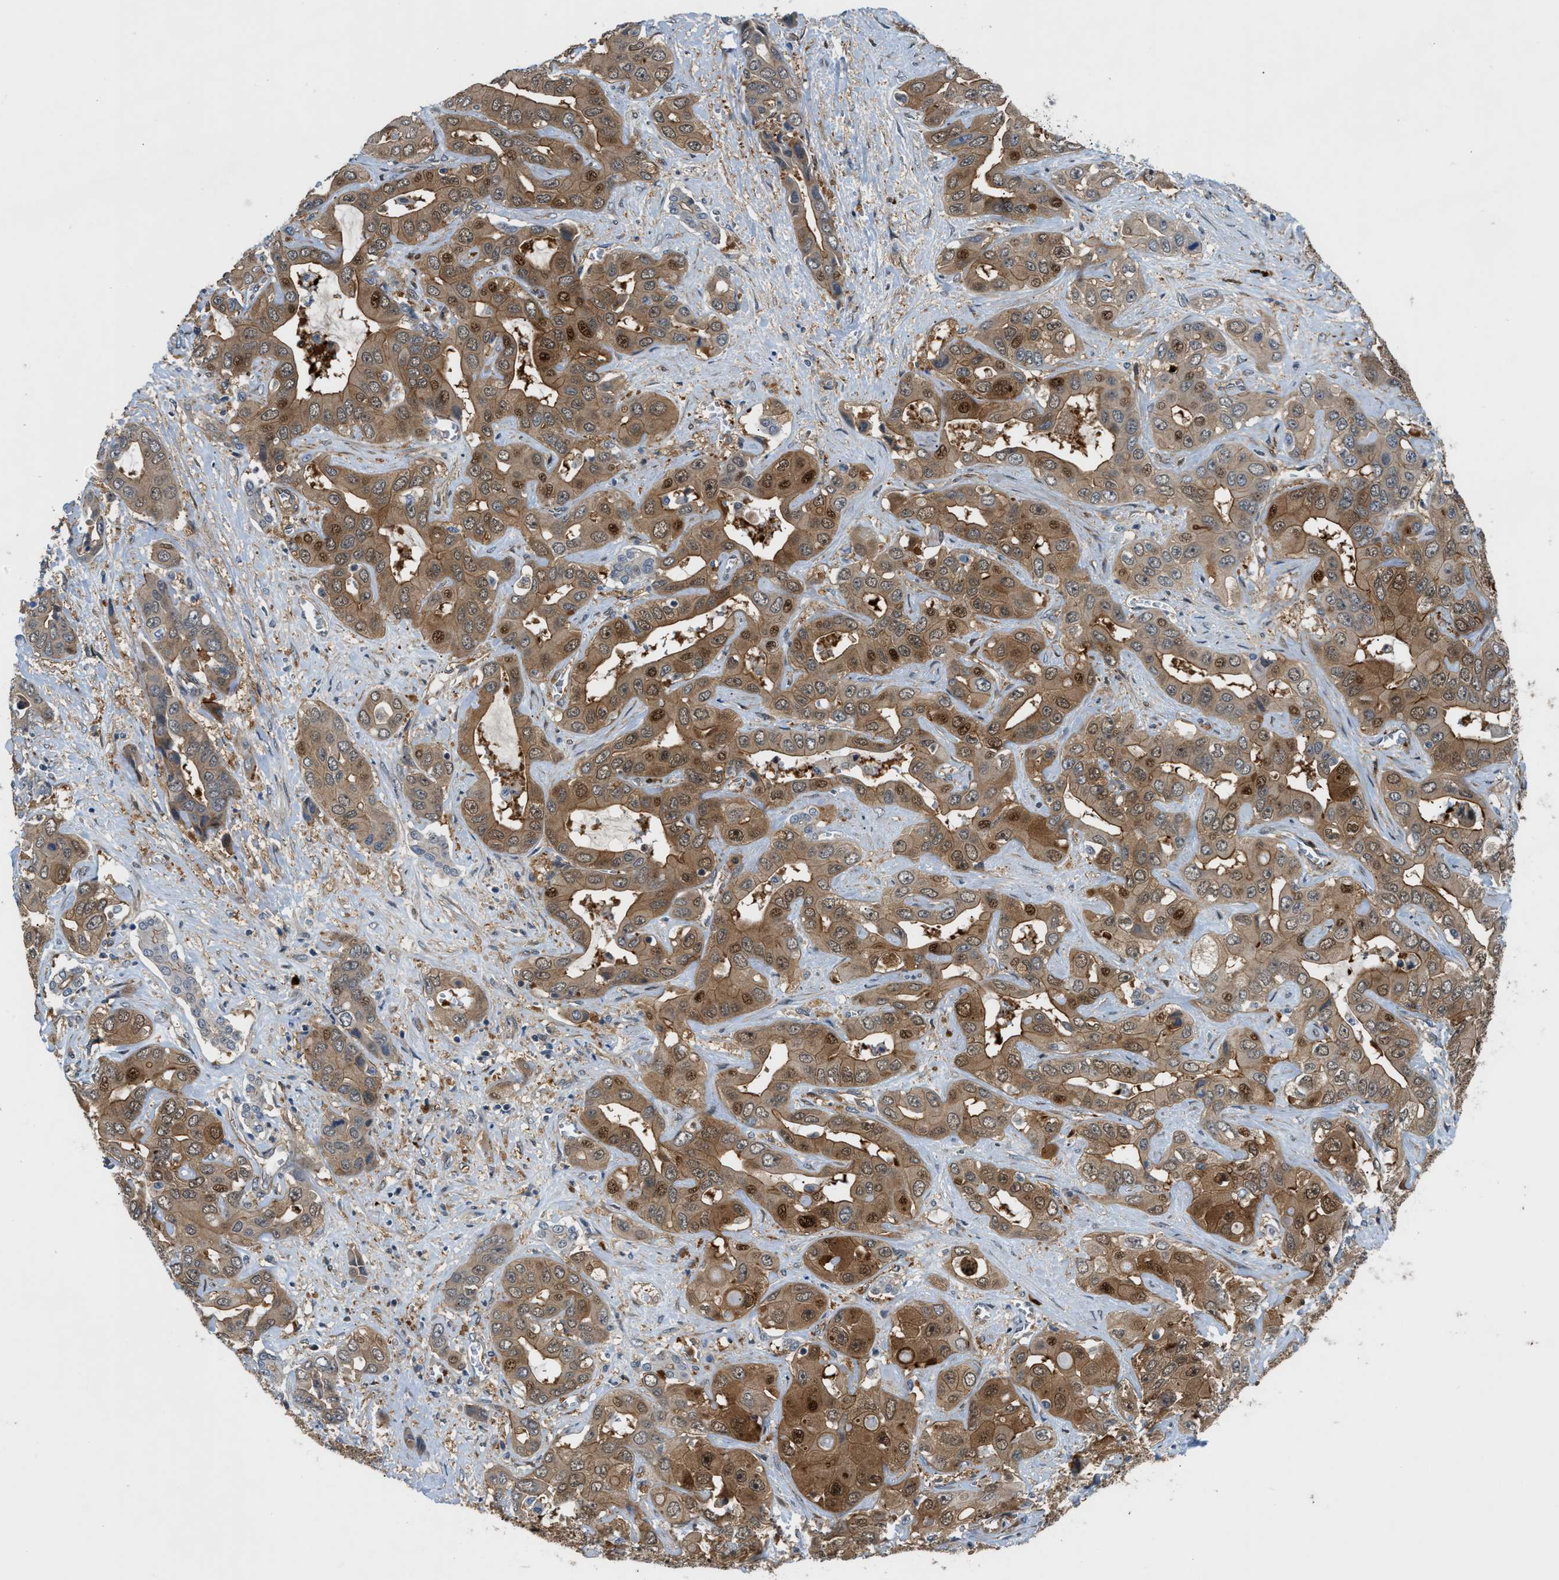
{"staining": {"intensity": "moderate", "quantity": ">75%", "location": "cytoplasmic/membranous,nuclear"}, "tissue": "liver cancer", "cell_type": "Tumor cells", "image_type": "cancer", "snomed": [{"axis": "morphology", "description": "Cholangiocarcinoma"}, {"axis": "topography", "description": "Liver"}], "caption": "Protein staining of liver cancer (cholangiocarcinoma) tissue demonstrates moderate cytoplasmic/membranous and nuclear staining in approximately >75% of tumor cells.", "gene": "TRAK2", "patient": {"sex": "female", "age": 52}}